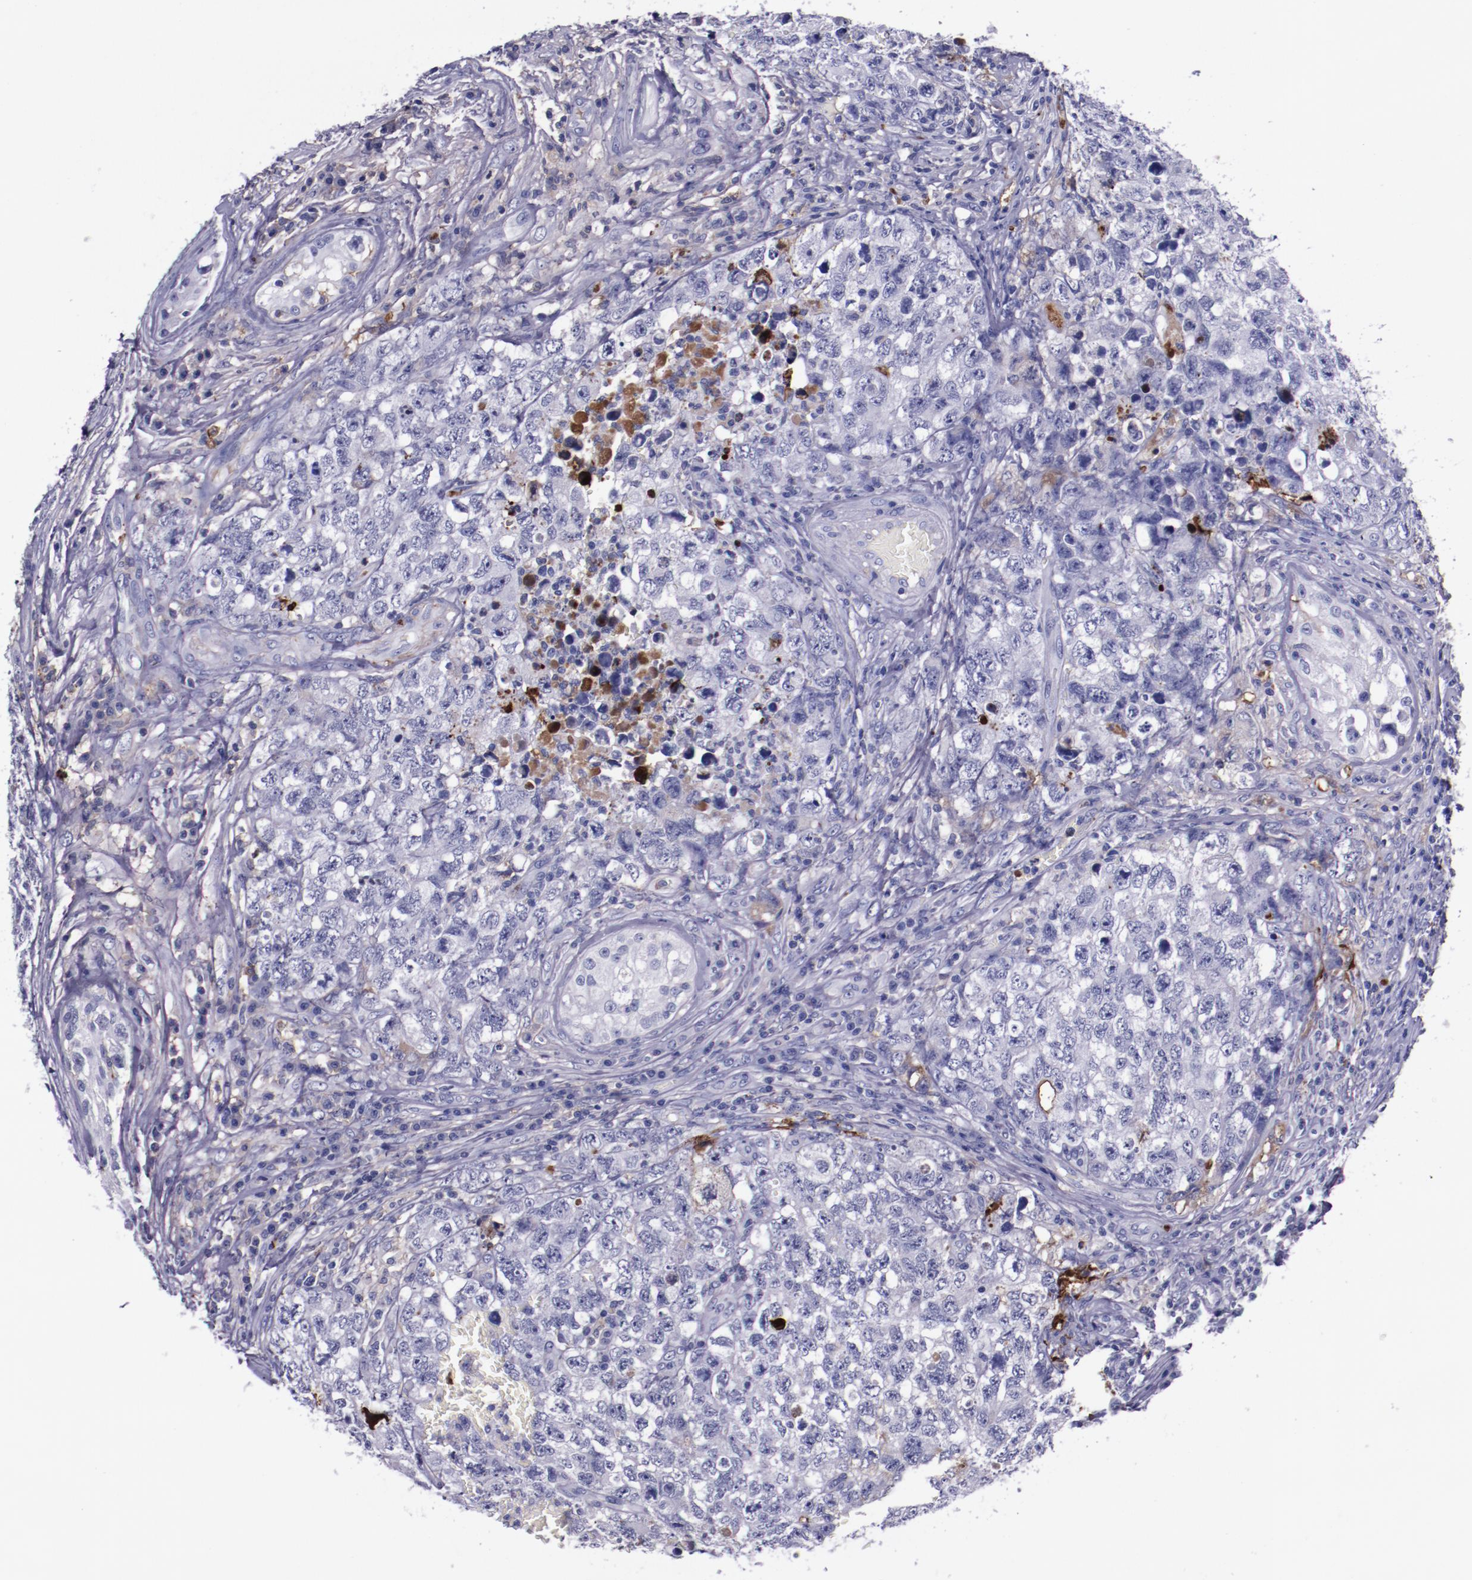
{"staining": {"intensity": "negative", "quantity": "none", "location": "none"}, "tissue": "testis cancer", "cell_type": "Tumor cells", "image_type": "cancer", "snomed": [{"axis": "morphology", "description": "Carcinoma, Embryonal, NOS"}, {"axis": "topography", "description": "Testis"}], "caption": "Tumor cells show no significant protein expression in embryonal carcinoma (testis).", "gene": "APOH", "patient": {"sex": "male", "age": 31}}